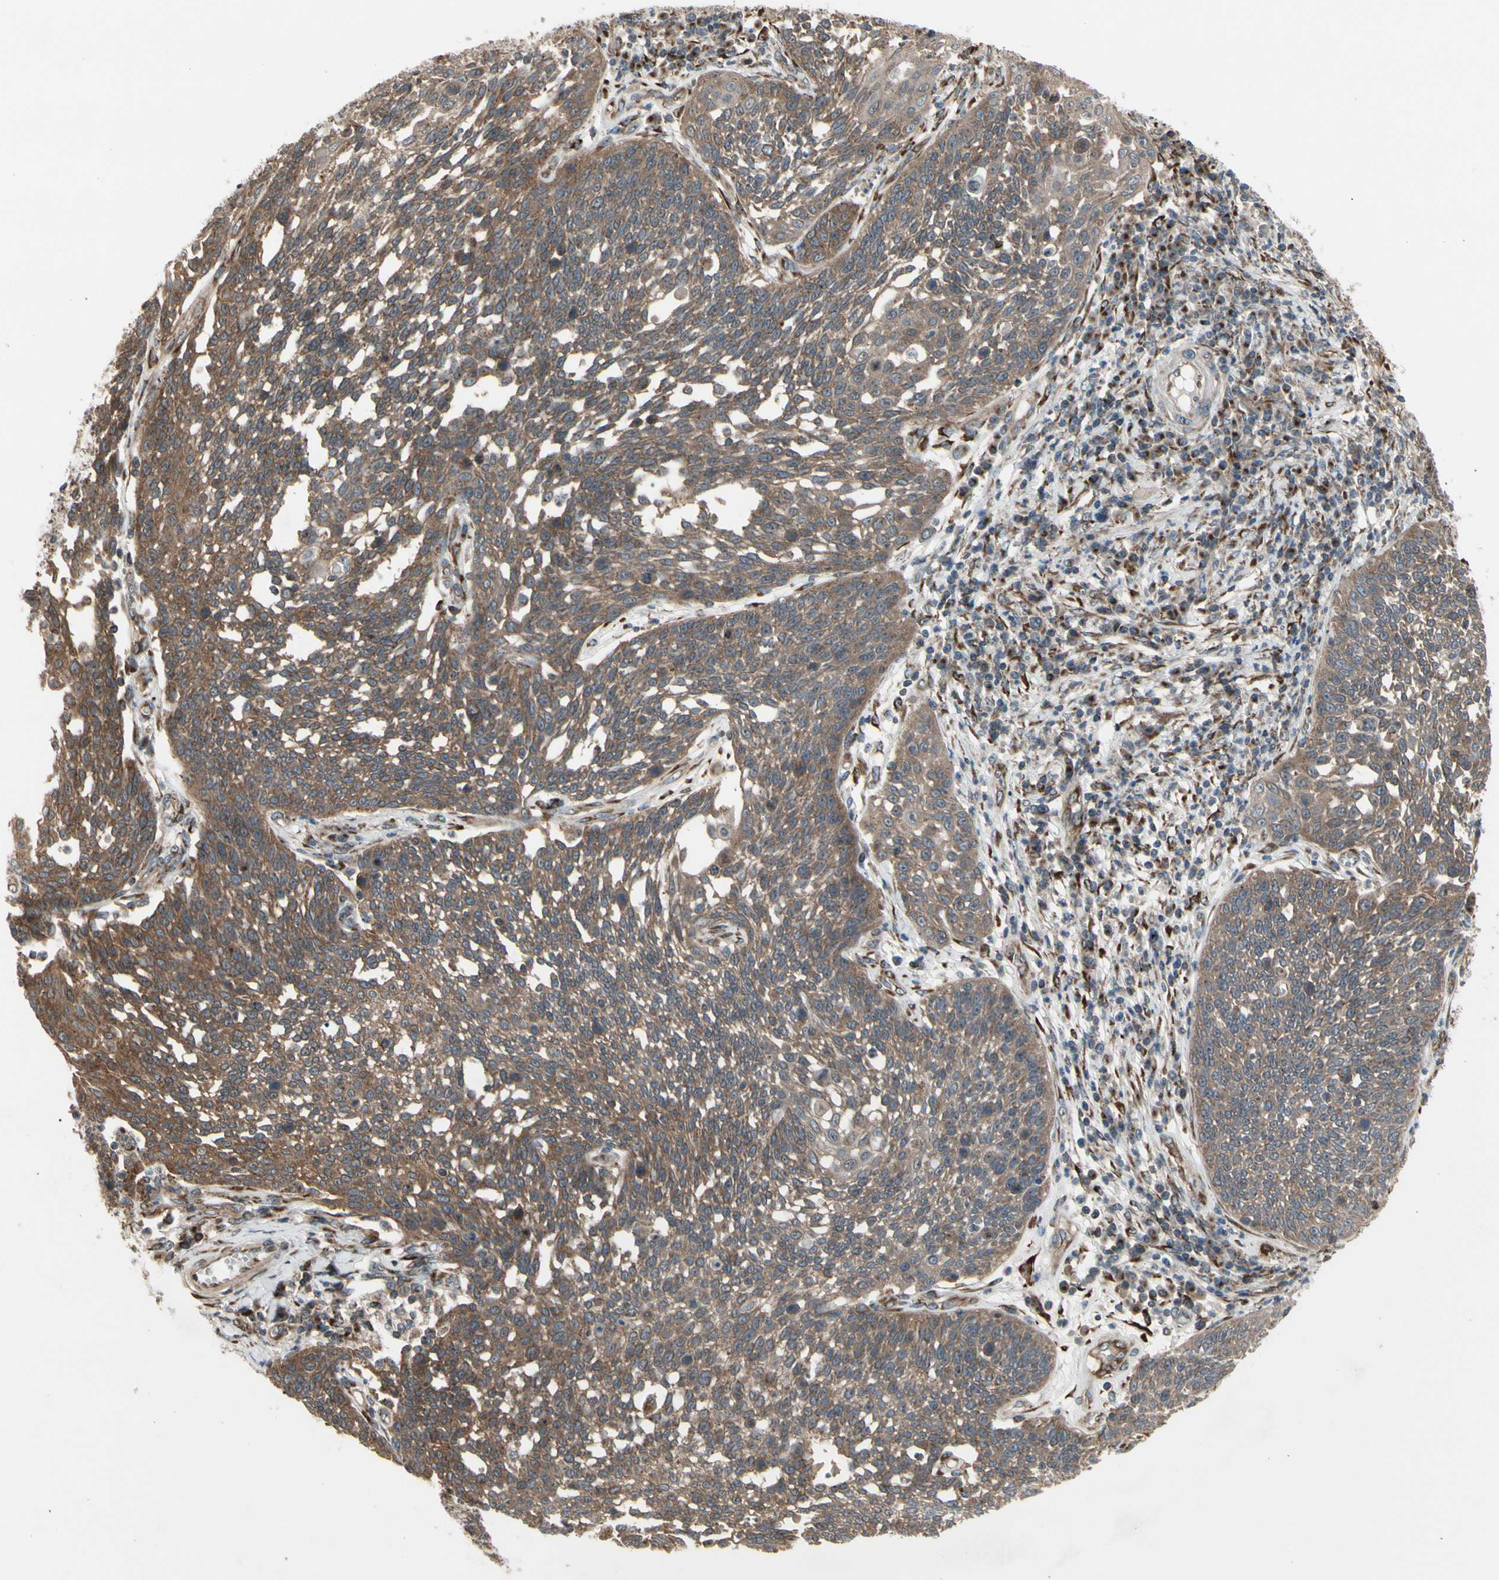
{"staining": {"intensity": "moderate", "quantity": ">75%", "location": "cytoplasmic/membranous"}, "tissue": "cervical cancer", "cell_type": "Tumor cells", "image_type": "cancer", "snomed": [{"axis": "morphology", "description": "Squamous cell carcinoma, NOS"}, {"axis": "topography", "description": "Cervix"}], "caption": "DAB (3,3'-diaminobenzidine) immunohistochemical staining of human cervical squamous cell carcinoma displays moderate cytoplasmic/membranous protein positivity in approximately >75% of tumor cells. (IHC, brightfield microscopy, high magnification).", "gene": "SLC39A9", "patient": {"sex": "female", "age": 34}}